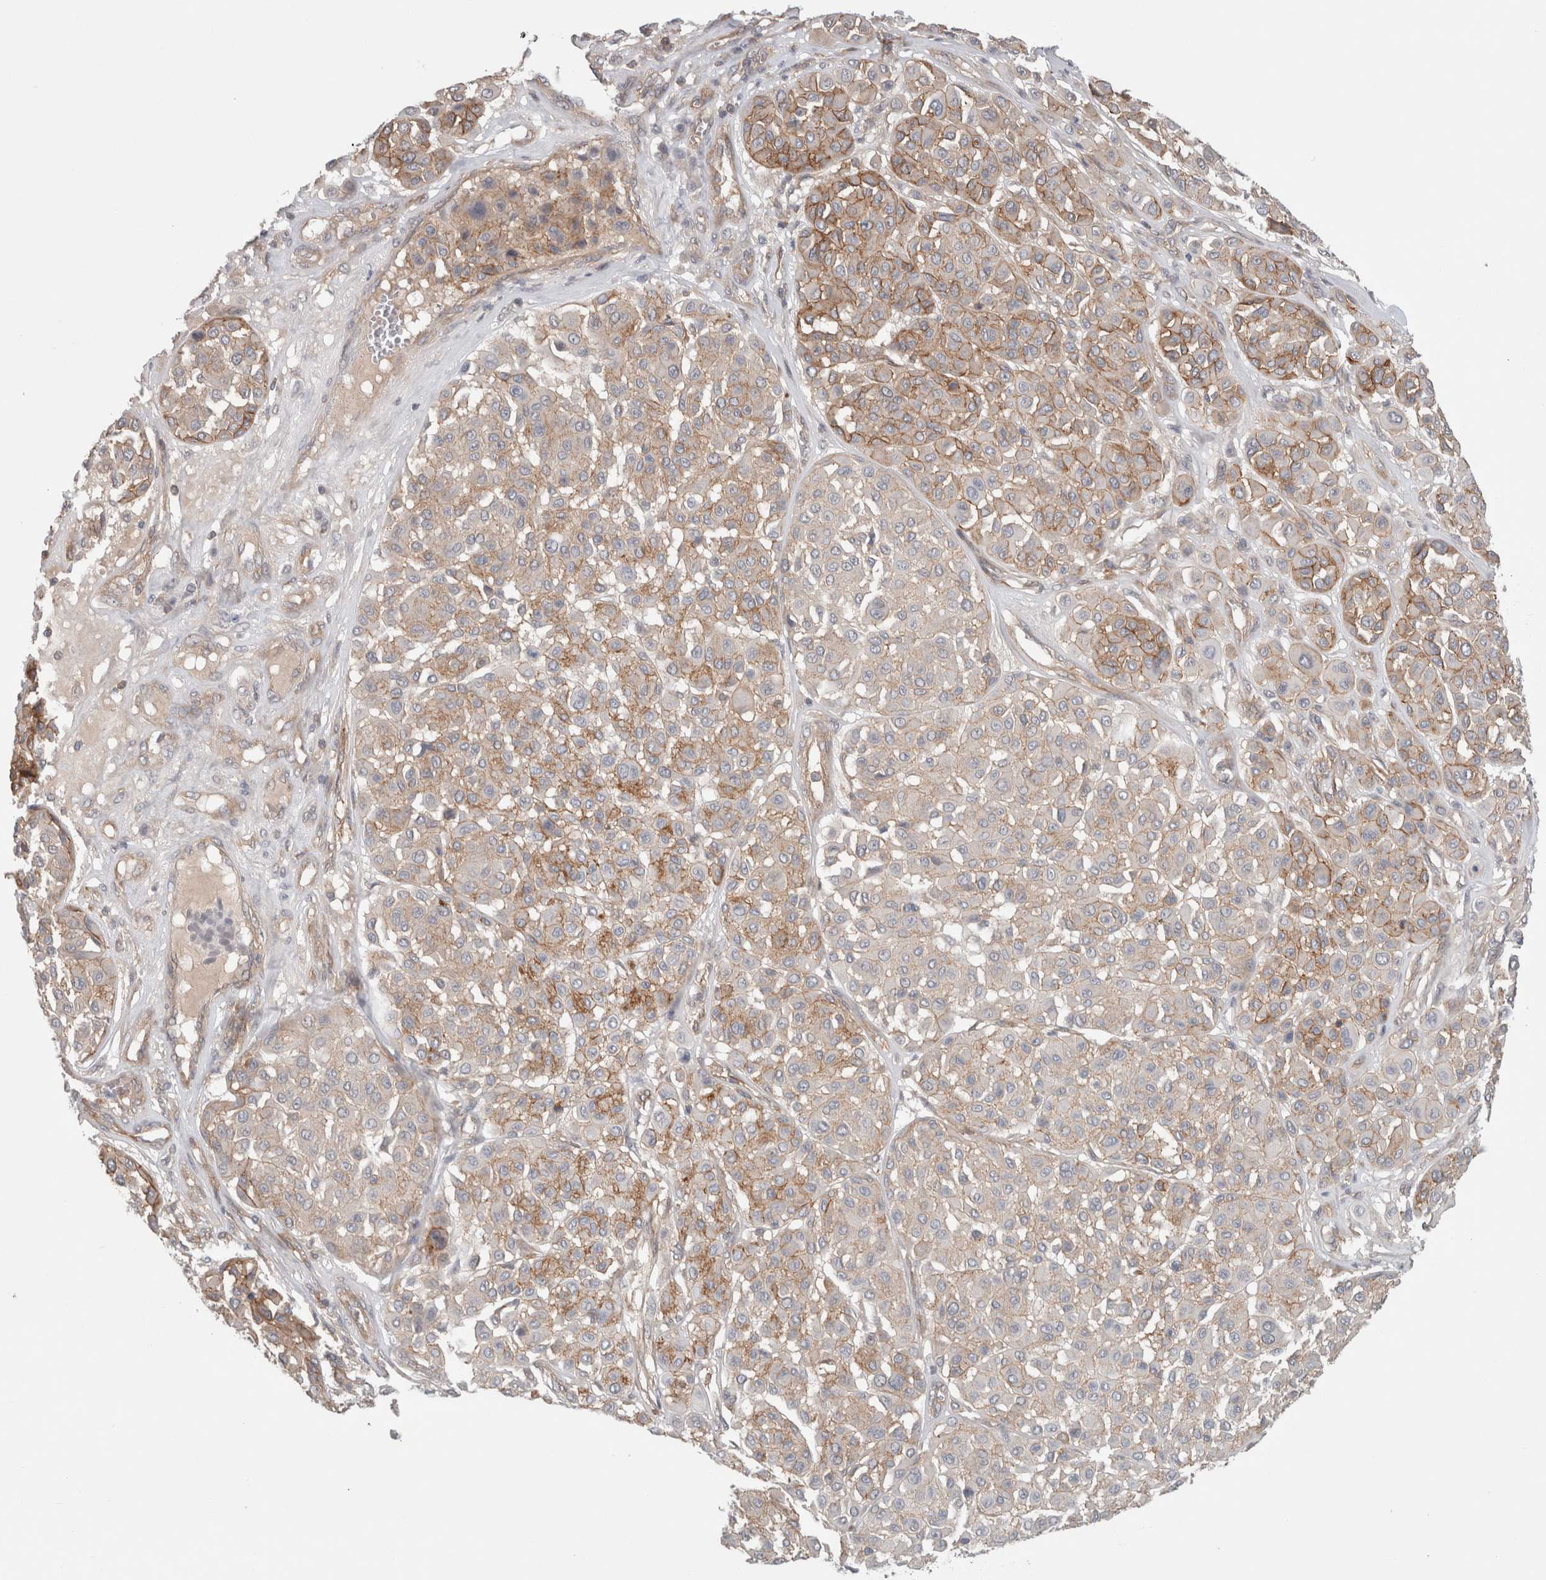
{"staining": {"intensity": "moderate", "quantity": "<25%", "location": "cytoplasmic/membranous"}, "tissue": "melanoma", "cell_type": "Tumor cells", "image_type": "cancer", "snomed": [{"axis": "morphology", "description": "Malignant melanoma, Metastatic site"}, {"axis": "topography", "description": "Soft tissue"}], "caption": "The photomicrograph exhibits staining of malignant melanoma (metastatic site), revealing moderate cytoplasmic/membranous protein expression (brown color) within tumor cells. The staining was performed using DAB, with brown indicating positive protein expression. Nuclei are stained blue with hematoxylin.", "gene": "RASAL2", "patient": {"sex": "male", "age": 41}}